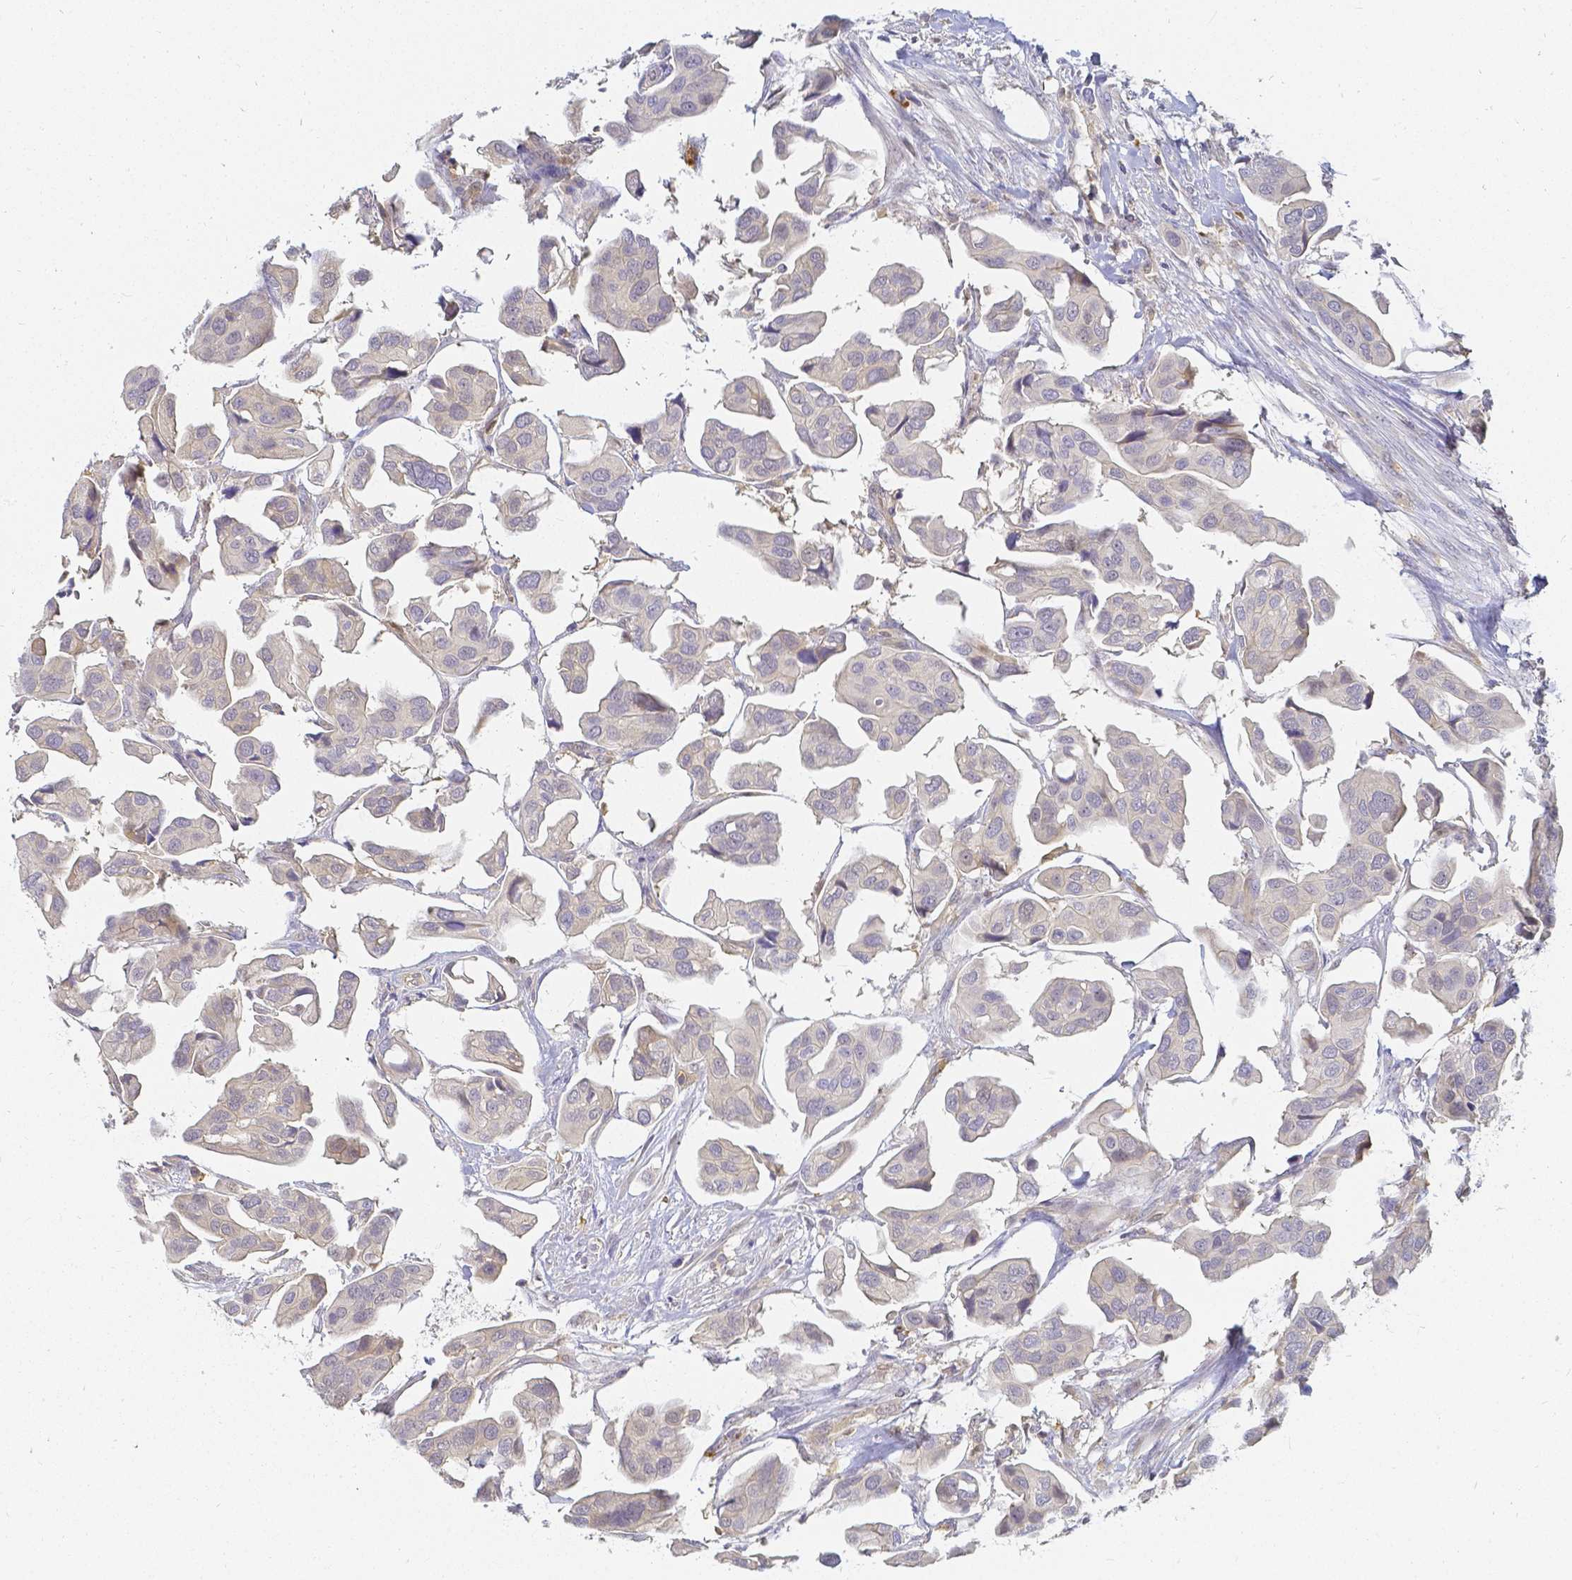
{"staining": {"intensity": "negative", "quantity": "none", "location": "none"}, "tissue": "renal cancer", "cell_type": "Tumor cells", "image_type": "cancer", "snomed": [{"axis": "morphology", "description": "Adenocarcinoma, NOS"}, {"axis": "topography", "description": "Urinary bladder"}], "caption": "Image shows no significant protein staining in tumor cells of renal cancer. The staining was performed using DAB to visualize the protein expression in brown, while the nuclei were stained in blue with hematoxylin (Magnification: 20x).", "gene": "KCNH1", "patient": {"sex": "male", "age": 61}}